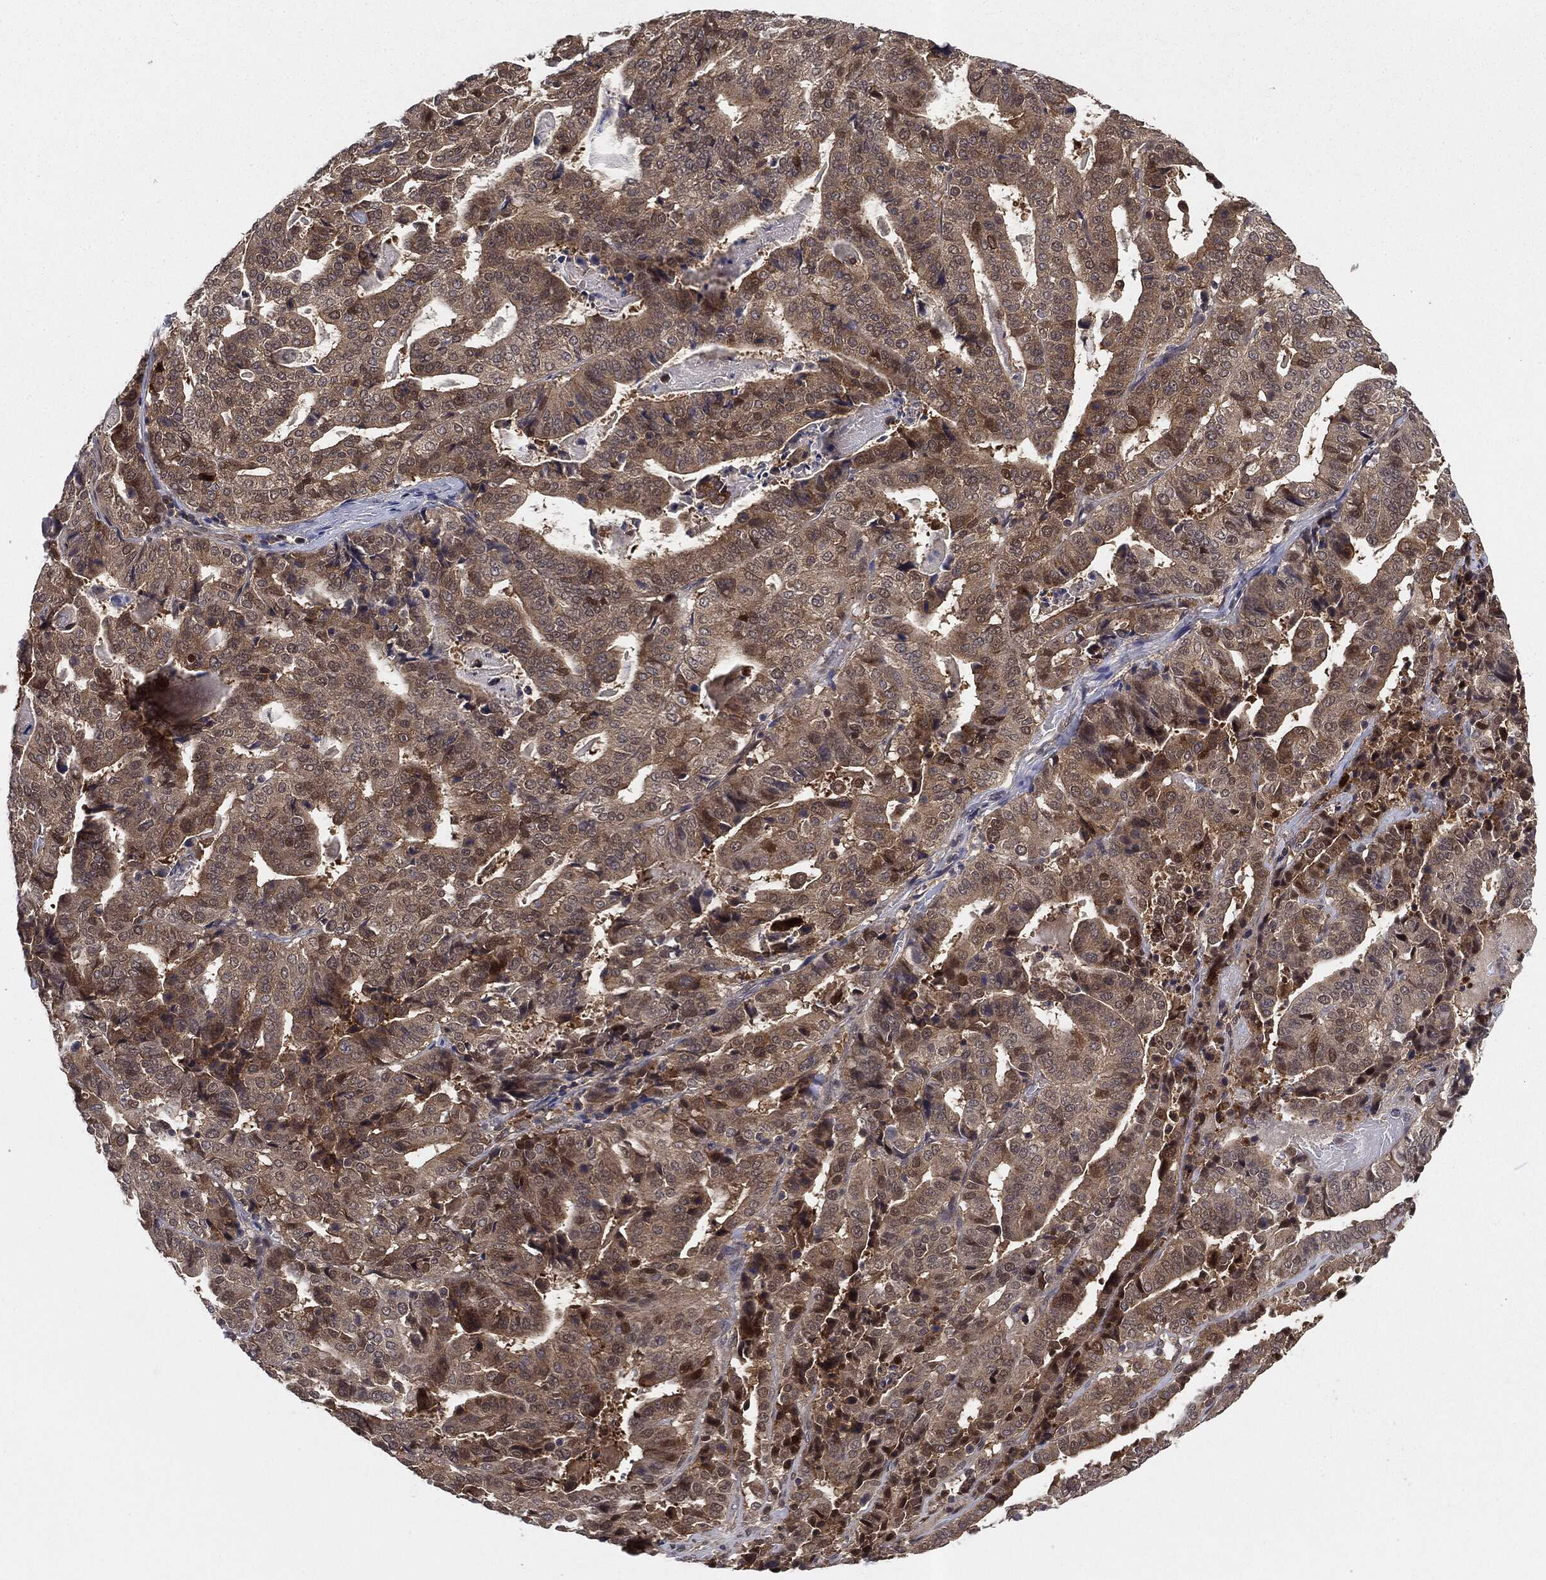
{"staining": {"intensity": "moderate", "quantity": ">75%", "location": "cytoplasmic/membranous"}, "tissue": "stomach cancer", "cell_type": "Tumor cells", "image_type": "cancer", "snomed": [{"axis": "morphology", "description": "Adenocarcinoma, NOS"}, {"axis": "topography", "description": "Stomach"}], "caption": "Protein expression analysis of human stomach adenocarcinoma reveals moderate cytoplasmic/membranous expression in approximately >75% of tumor cells. The protein is stained brown, and the nuclei are stained in blue (DAB (3,3'-diaminobenzidine) IHC with brightfield microscopy, high magnification).", "gene": "KRT7", "patient": {"sex": "male", "age": 48}}